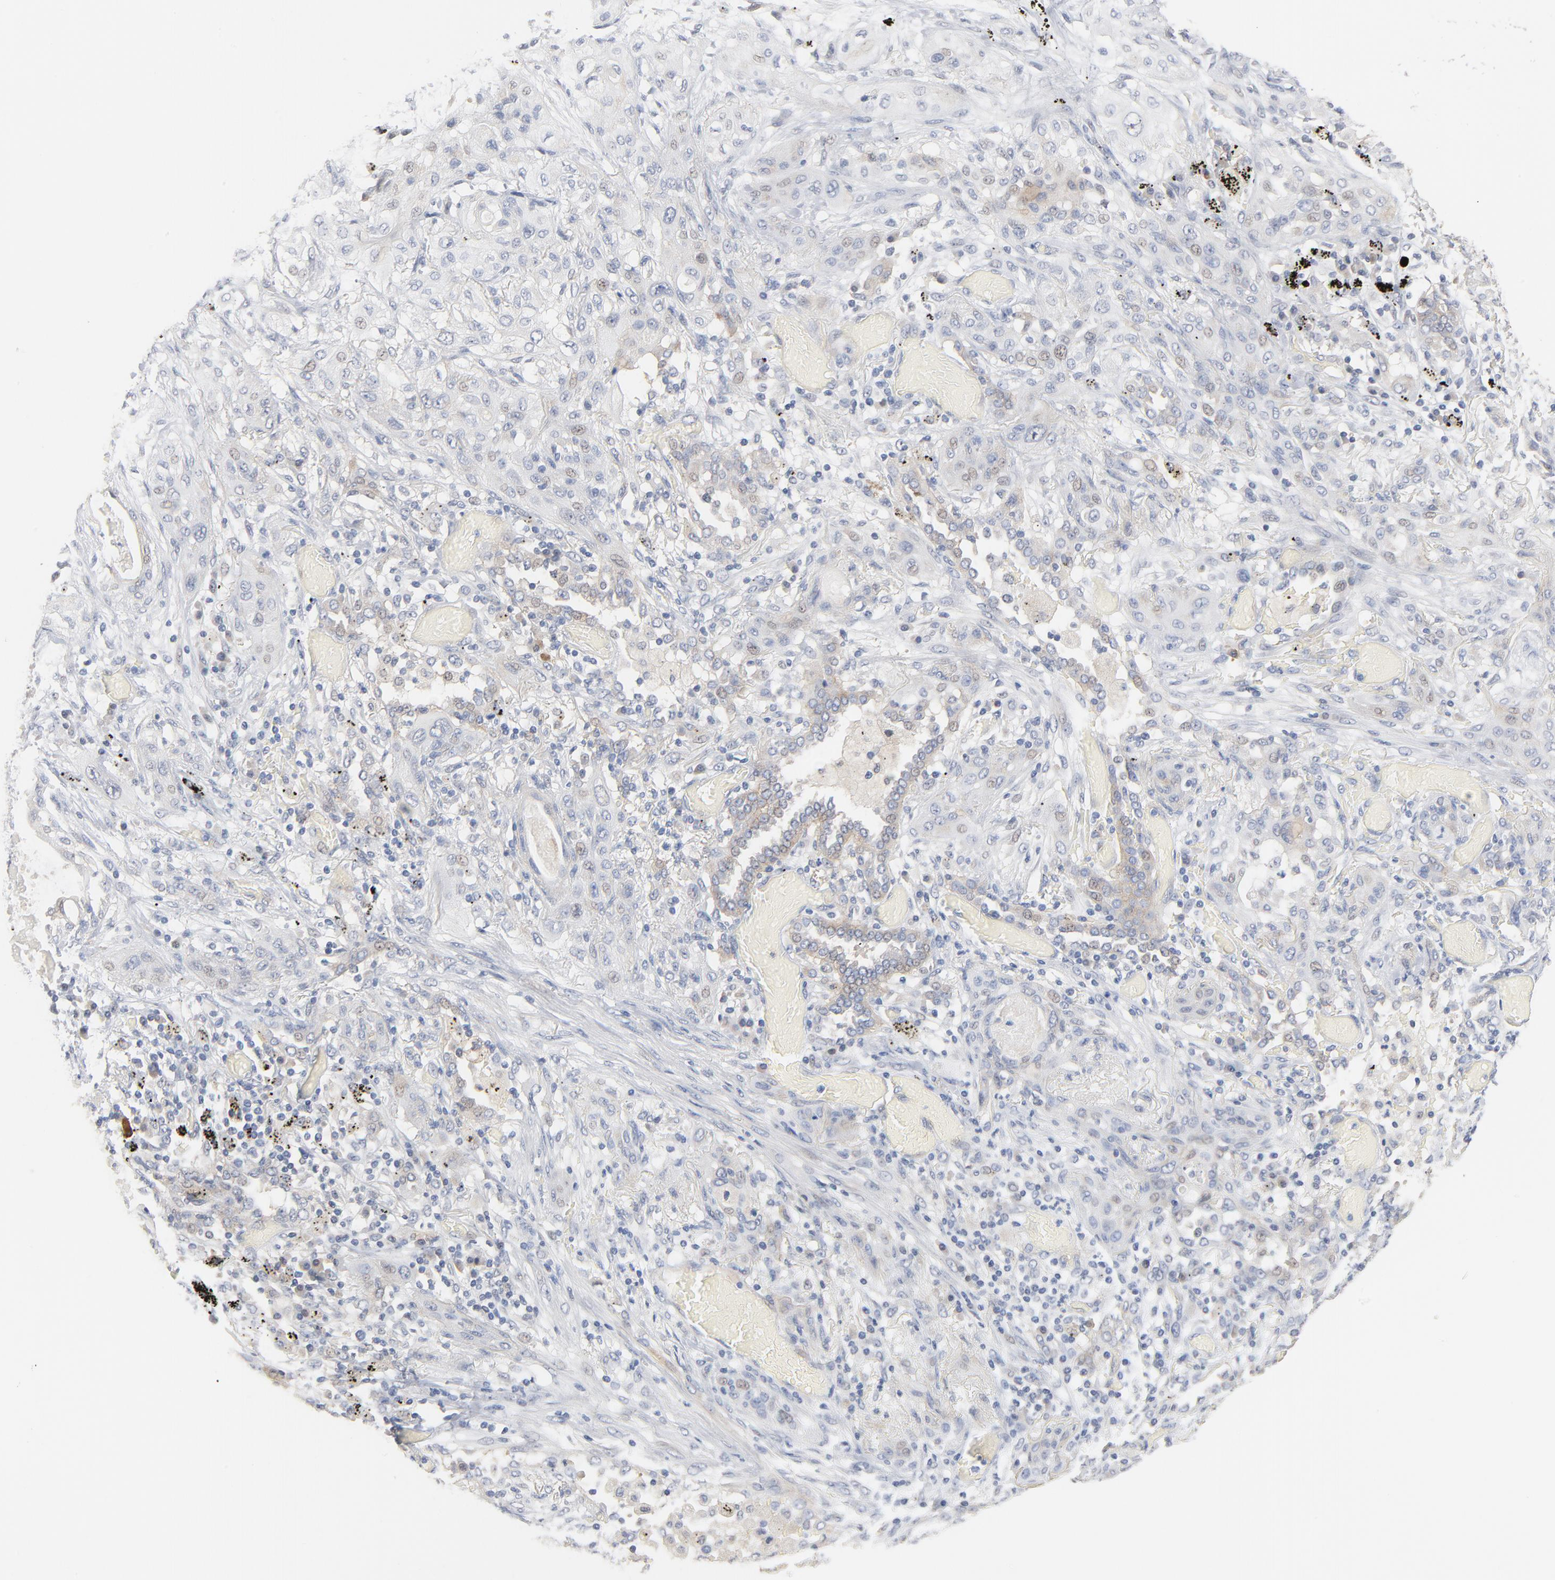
{"staining": {"intensity": "weak", "quantity": "<25%", "location": "cytoplasmic/membranous"}, "tissue": "lung cancer", "cell_type": "Tumor cells", "image_type": "cancer", "snomed": [{"axis": "morphology", "description": "Squamous cell carcinoma, NOS"}, {"axis": "topography", "description": "Lung"}], "caption": "IHC histopathology image of human lung cancer stained for a protein (brown), which reveals no expression in tumor cells. Brightfield microscopy of immunohistochemistry (IHC) stained with DAB (3,3'-diaminobenzidine) (brown) and hematoxylin (blue), captured at high magnification.", "gene": "EPCAM", "patient": {"sex": "female", "age": 47}}